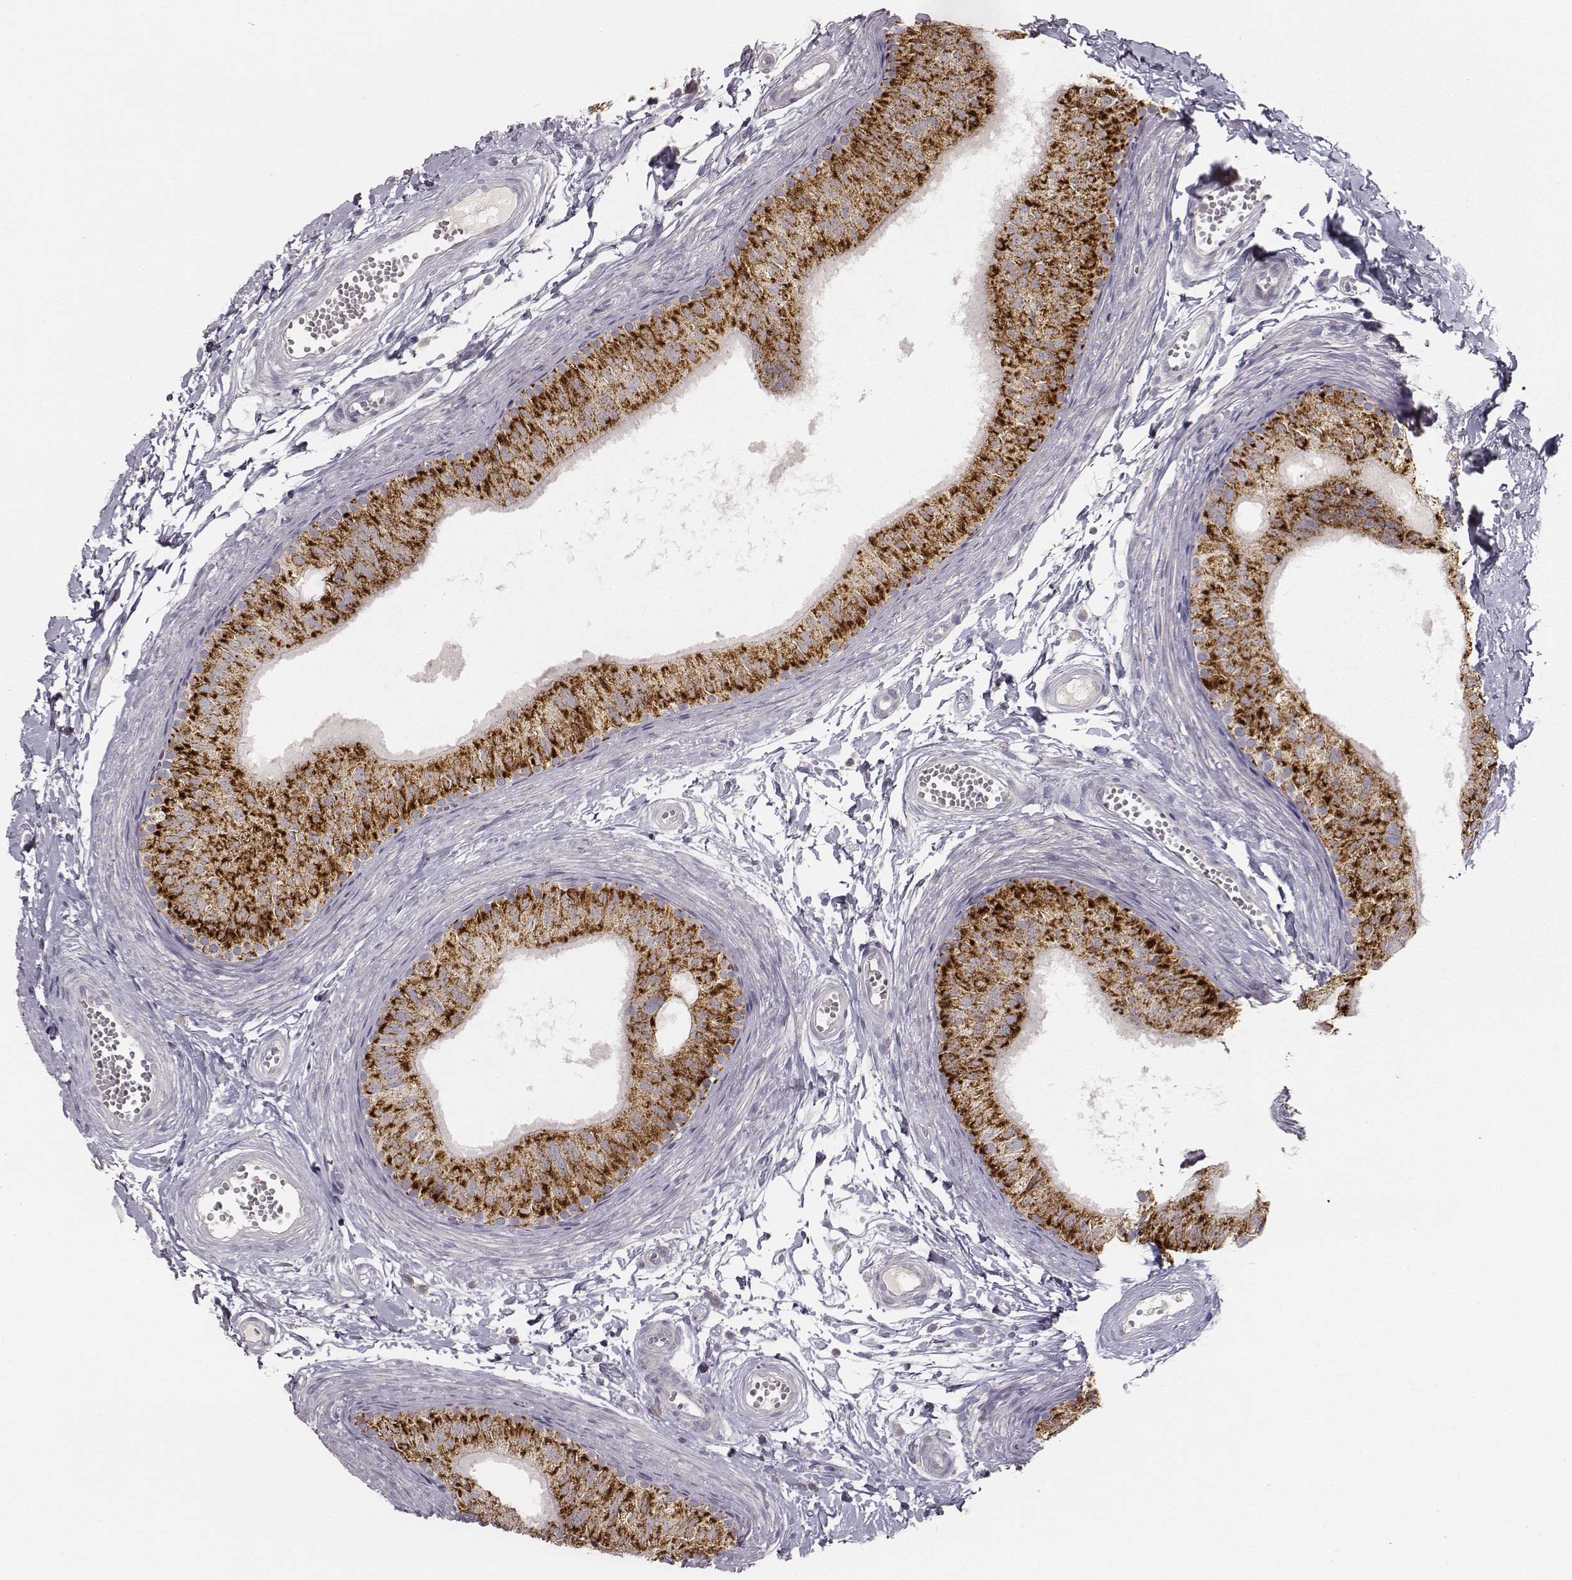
{"staining": {"intensity": "strong", "quantity": ">75%", "location": "cytoplasmic/membranous"}, "tissue": "epididymis", "cell_type": "Glandular cells", "image_type": "normal", "snomed": [{"axis": "morphology", "description": "Normal tissue, NOS"}, {"axis": "topography", "description": "Epididymis"}], "caption": "Brown immunohistochemical staining in normal human epididymis reveals strong cytoplasmic/membranous staining in approximately >75% of glandular cells. Using DAB (3,3'-diaminobenzidine) (brown) and hematoxylin (blue) stains, captured at high magnification using brightfield microscopy.", "gene": "ABCD3", "patient": {"sex": "male", "age": 22}}